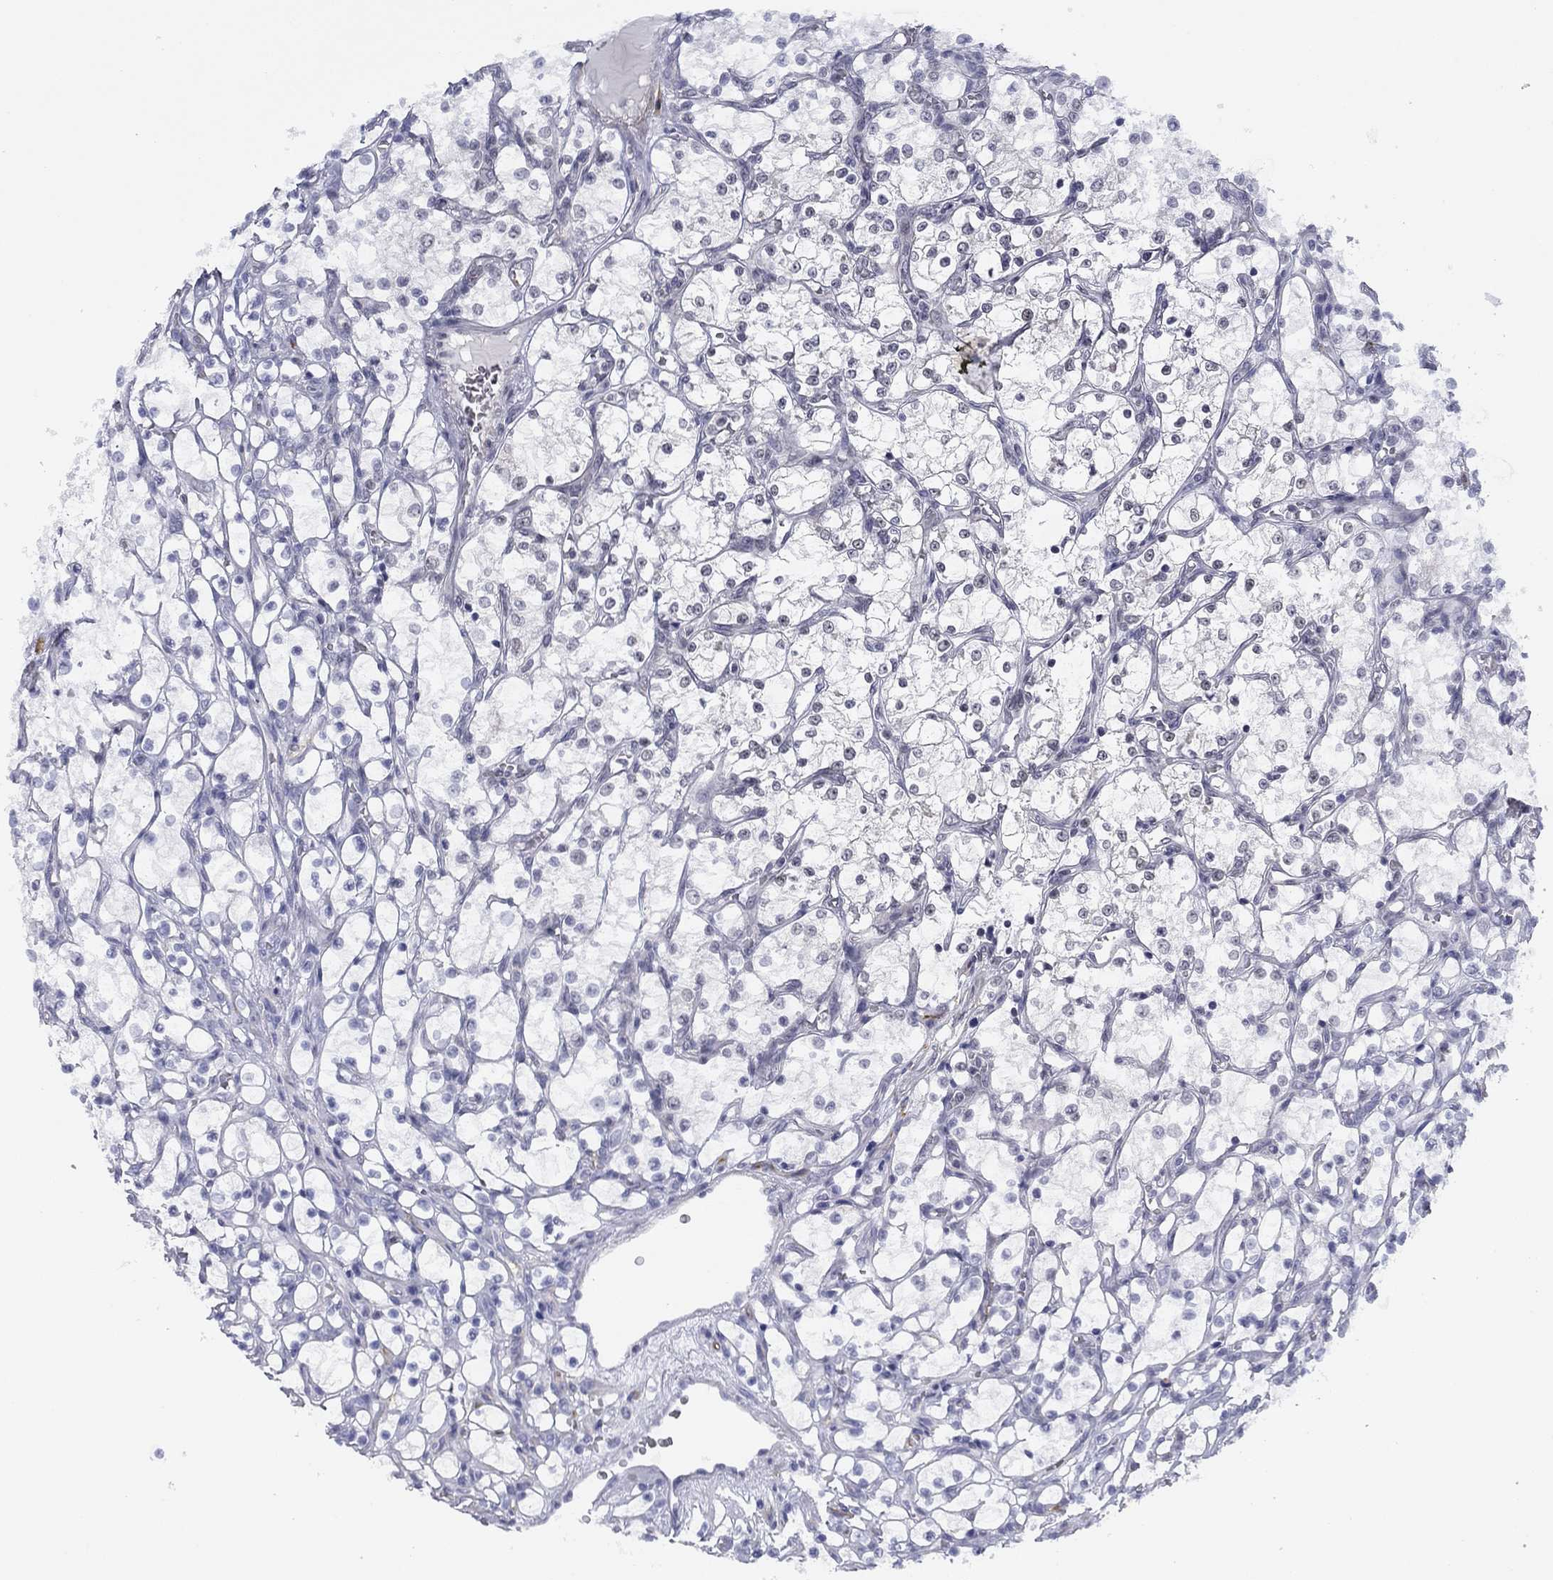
{"staining": {"intensity": "negative", "quantity": "none", "location": "none"}, "tissue": "renal cancer", "cell_type": "Tumor cells", "image_type": "cancer", "snomed": [{"axis": "morphology", "description": "Adenocarcinoma, NOS"}, {"axis": "topography", "description": "Kidney"}], "caption": "Tumor cells are negative for protein expression in human renal cancer (adenocarcinoma). (DAB (3,3'-diaminobenzidine) immunohistochemistry visualized using brightfield microscopy, high magnification).", "gene": "TIGD4", "patient": {"sex": "female", "age": 69}}